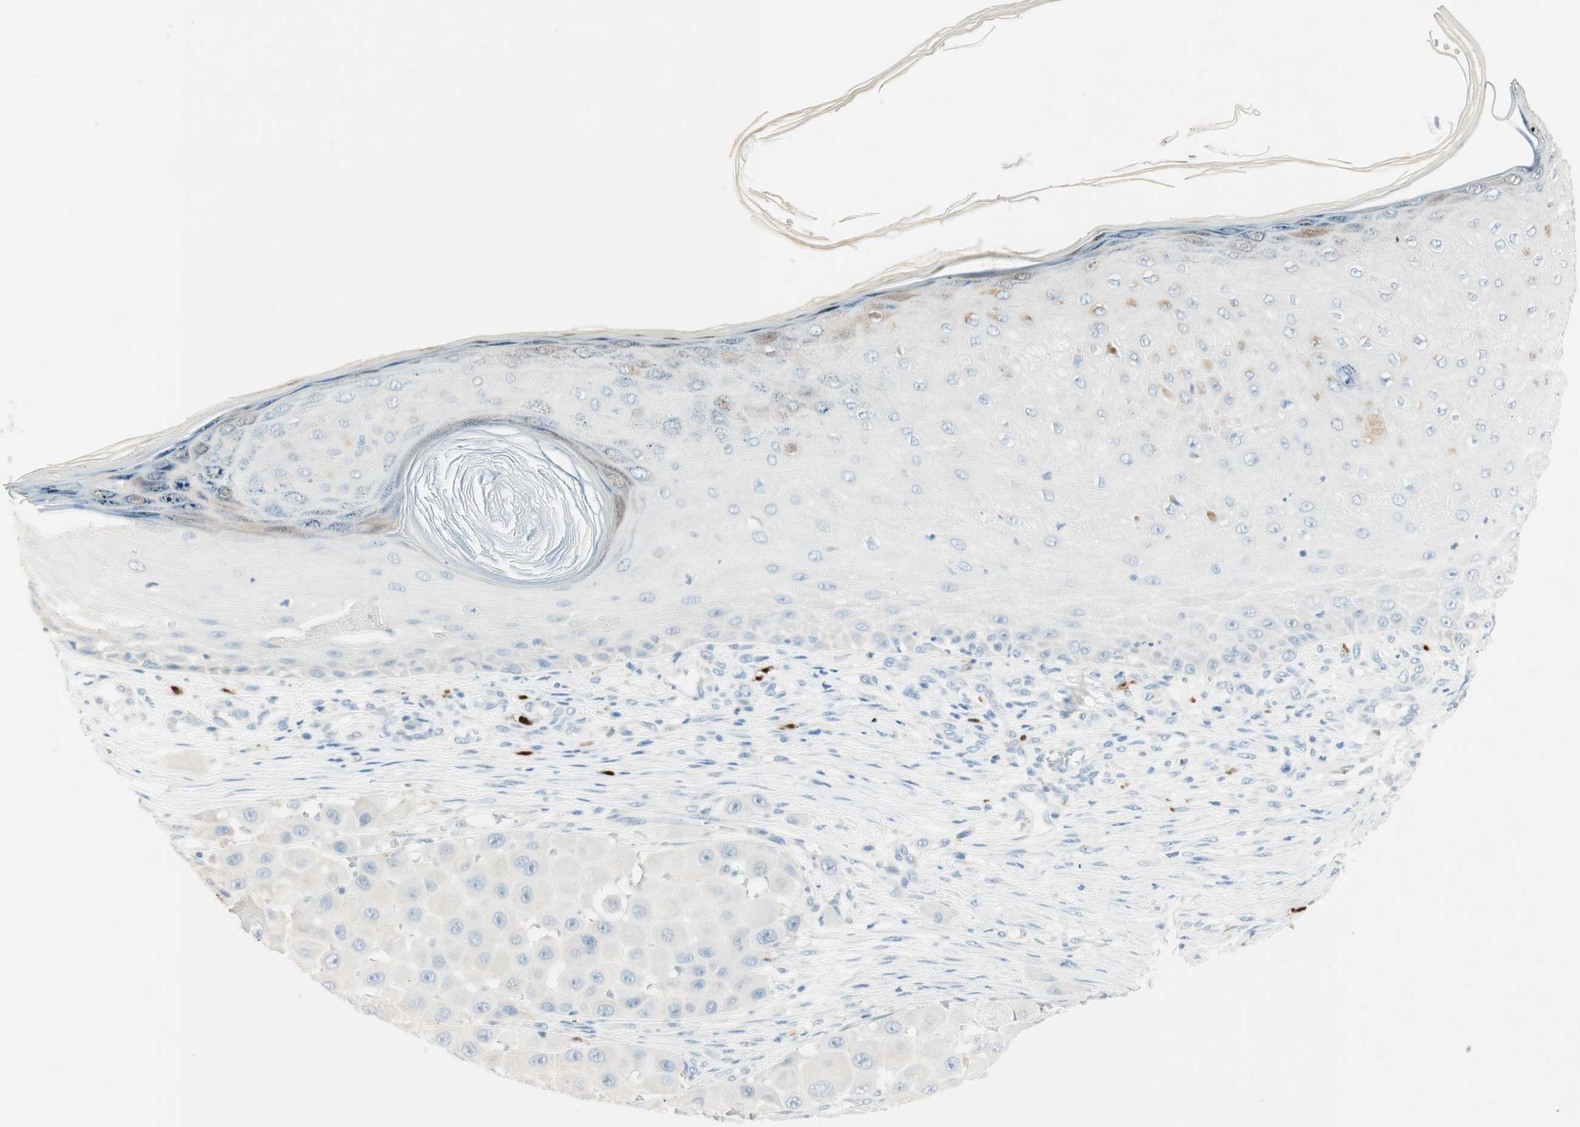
{"staining": {"intensity": "negative", "quantity": "none", "location": "none"}, "tissue": "melanoma", "cell_type": "Tumor cells", "image_type": "cancer", "snomed": [{"axis": "morphology", "description": "Malignant melanoma, NOS"}, {"axis": "topography", "description": "Skin"}], "caption": "IHC histopathology image of human melanoma stained for a protein (brown), which reveals no positivity in tumor cells.", "gene": "HPGD", "patient": {"sex": "female", "age": 81}}